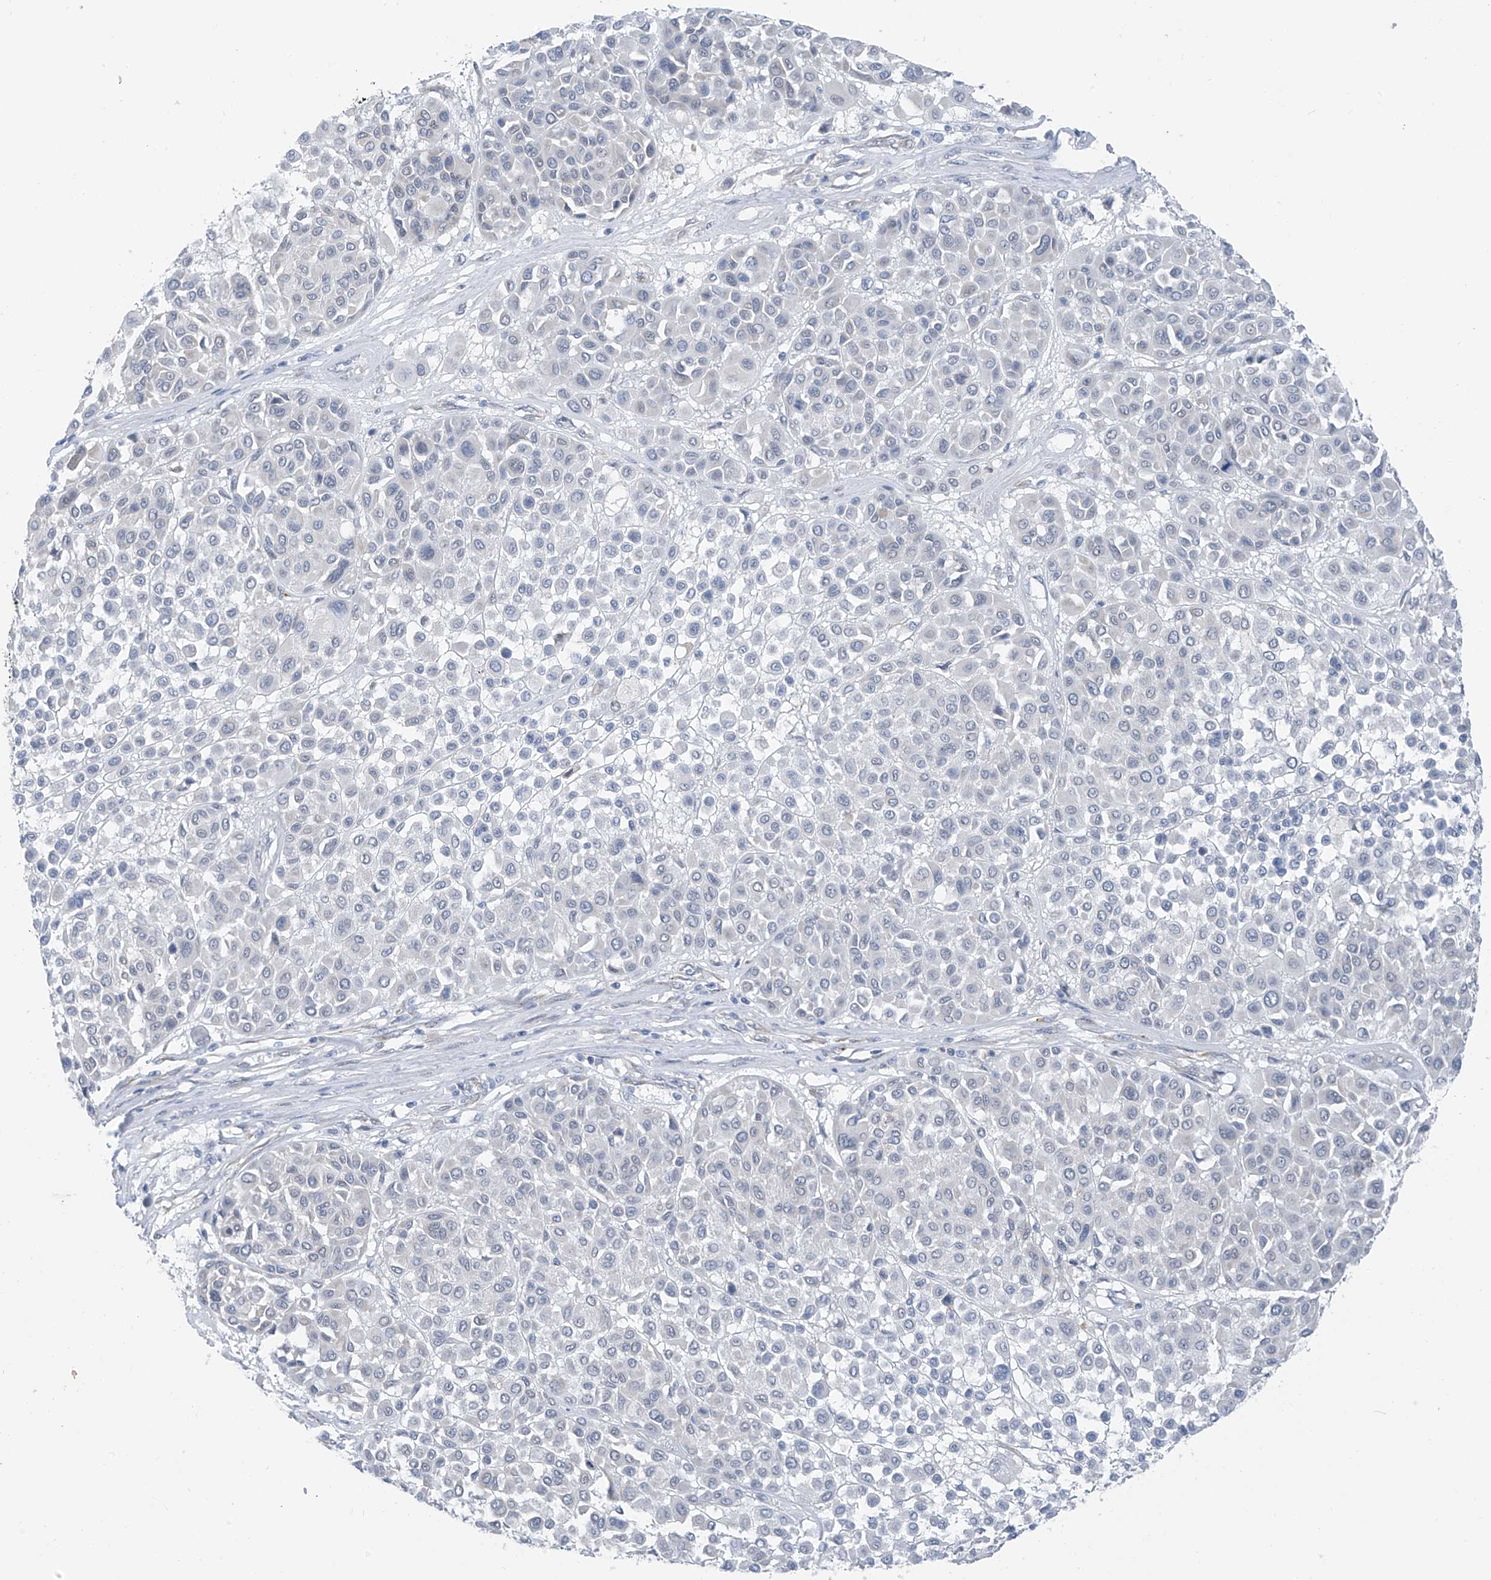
{"staining": {"intensity": "negative", "quantity": "none", "location": "none"}, "tissue": "melanoma", "cell_type": "Tumor cells", "image_type": "cancer", "snomed": [{"axis": "morphology", "description": "Malignant melanoma, Metastatic site"}, {"axis": "topography", "description": "Soft tissue"}], "caption": "This is an immunohistochemistry histopathology image of melanoma. There is no positivity in tumor cells.", "gene": "CYP4V2", "patient": {"sex": "male", "age": 41}}